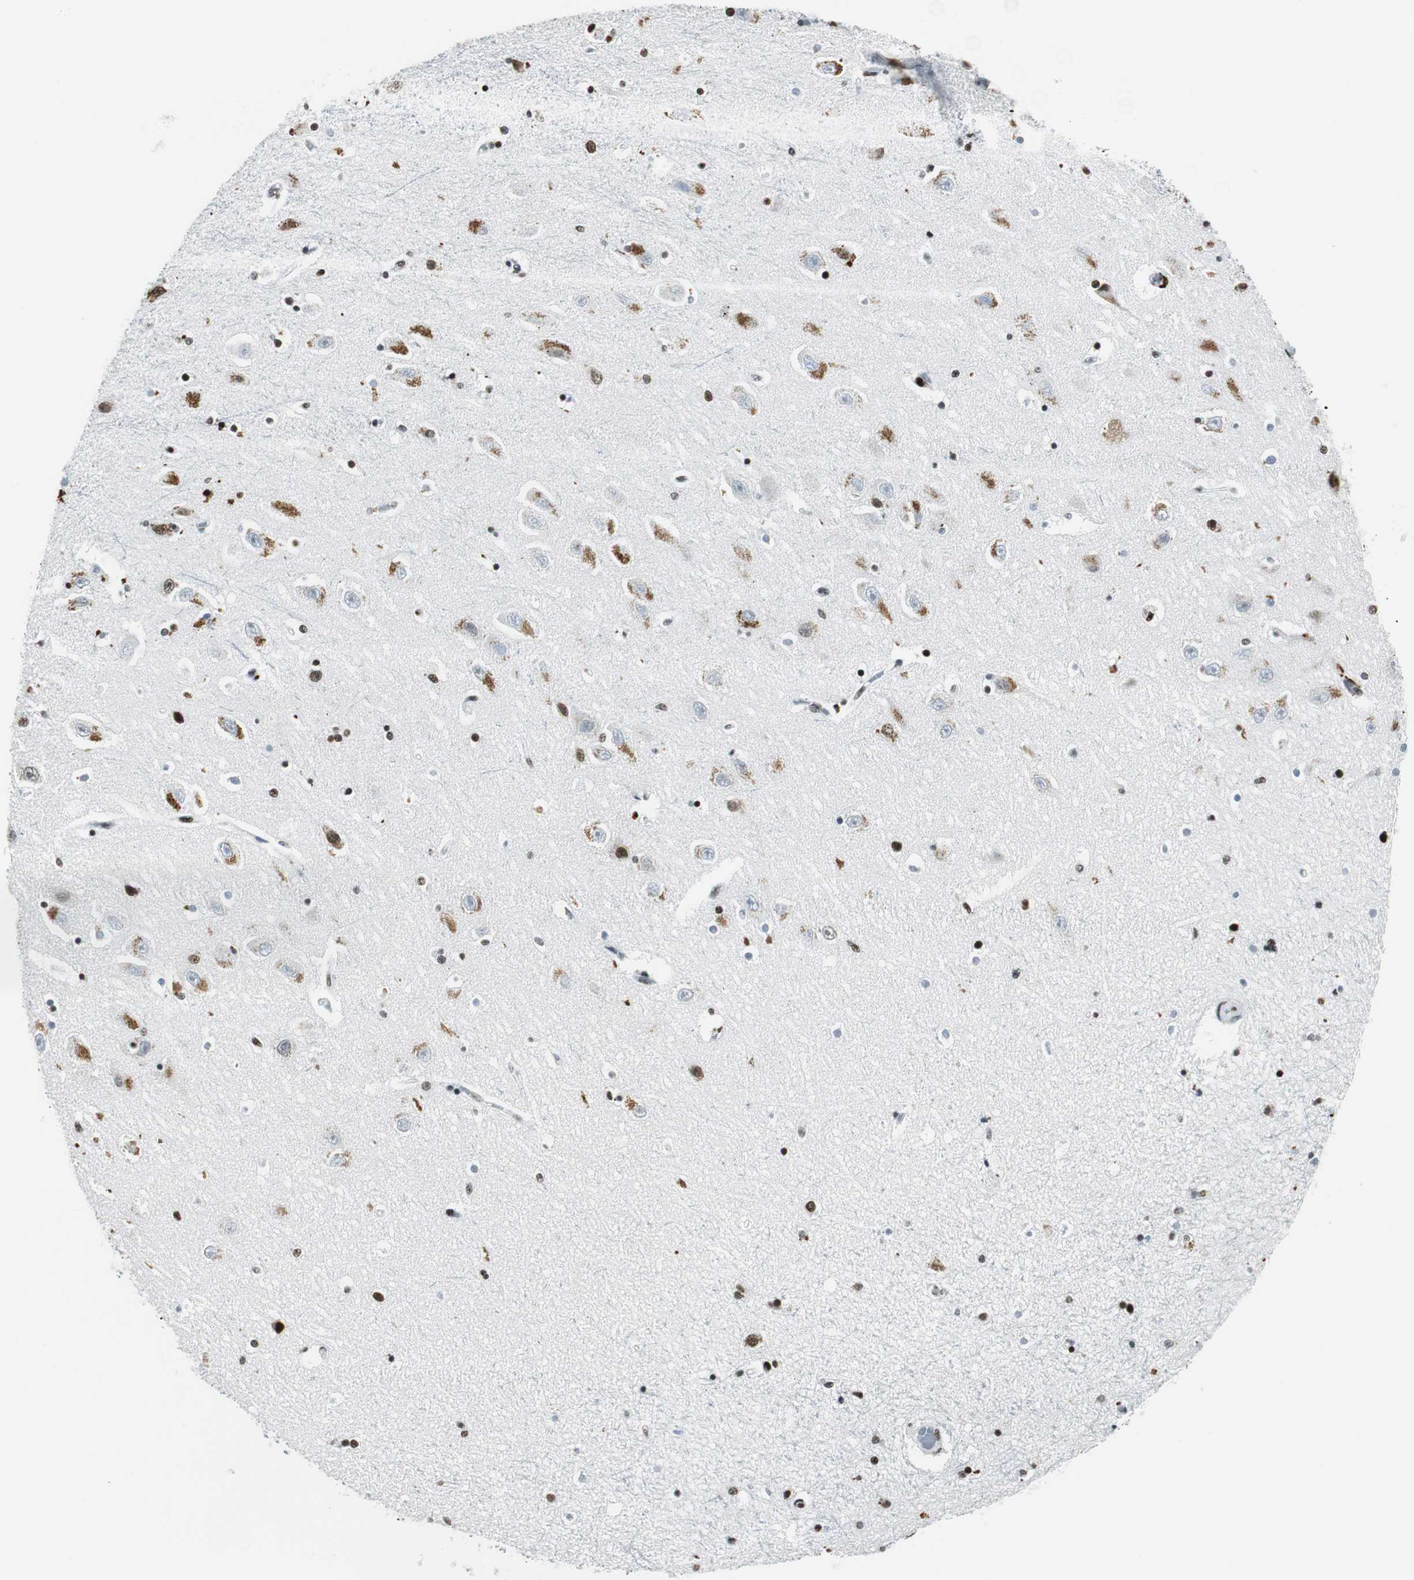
{"staining": {"intensity": "moderate", "quantity": "25%-75%", "location": "nuclear"}, "tissue": "hippocampus", "cell_type": "Glial cells", "image_type": "normal", "snomed": [{"axis": "morphology", "description": "Normal tissue, NOS"}, {"axis": "topography", "description": "Hippocampus"}], "caption": "Glial cells reveal moderate nuclear expression in approximately 25%-75% of cells in unremarkable hippocampus. The staining was performed using DAB (3,3'-diaminobenzidine), with brown indicating positive protein expression. Nuclei are stained blue with hematoxylin.", "gene": "RBBP4", "patient": {"sex": "female", "age": 54}}